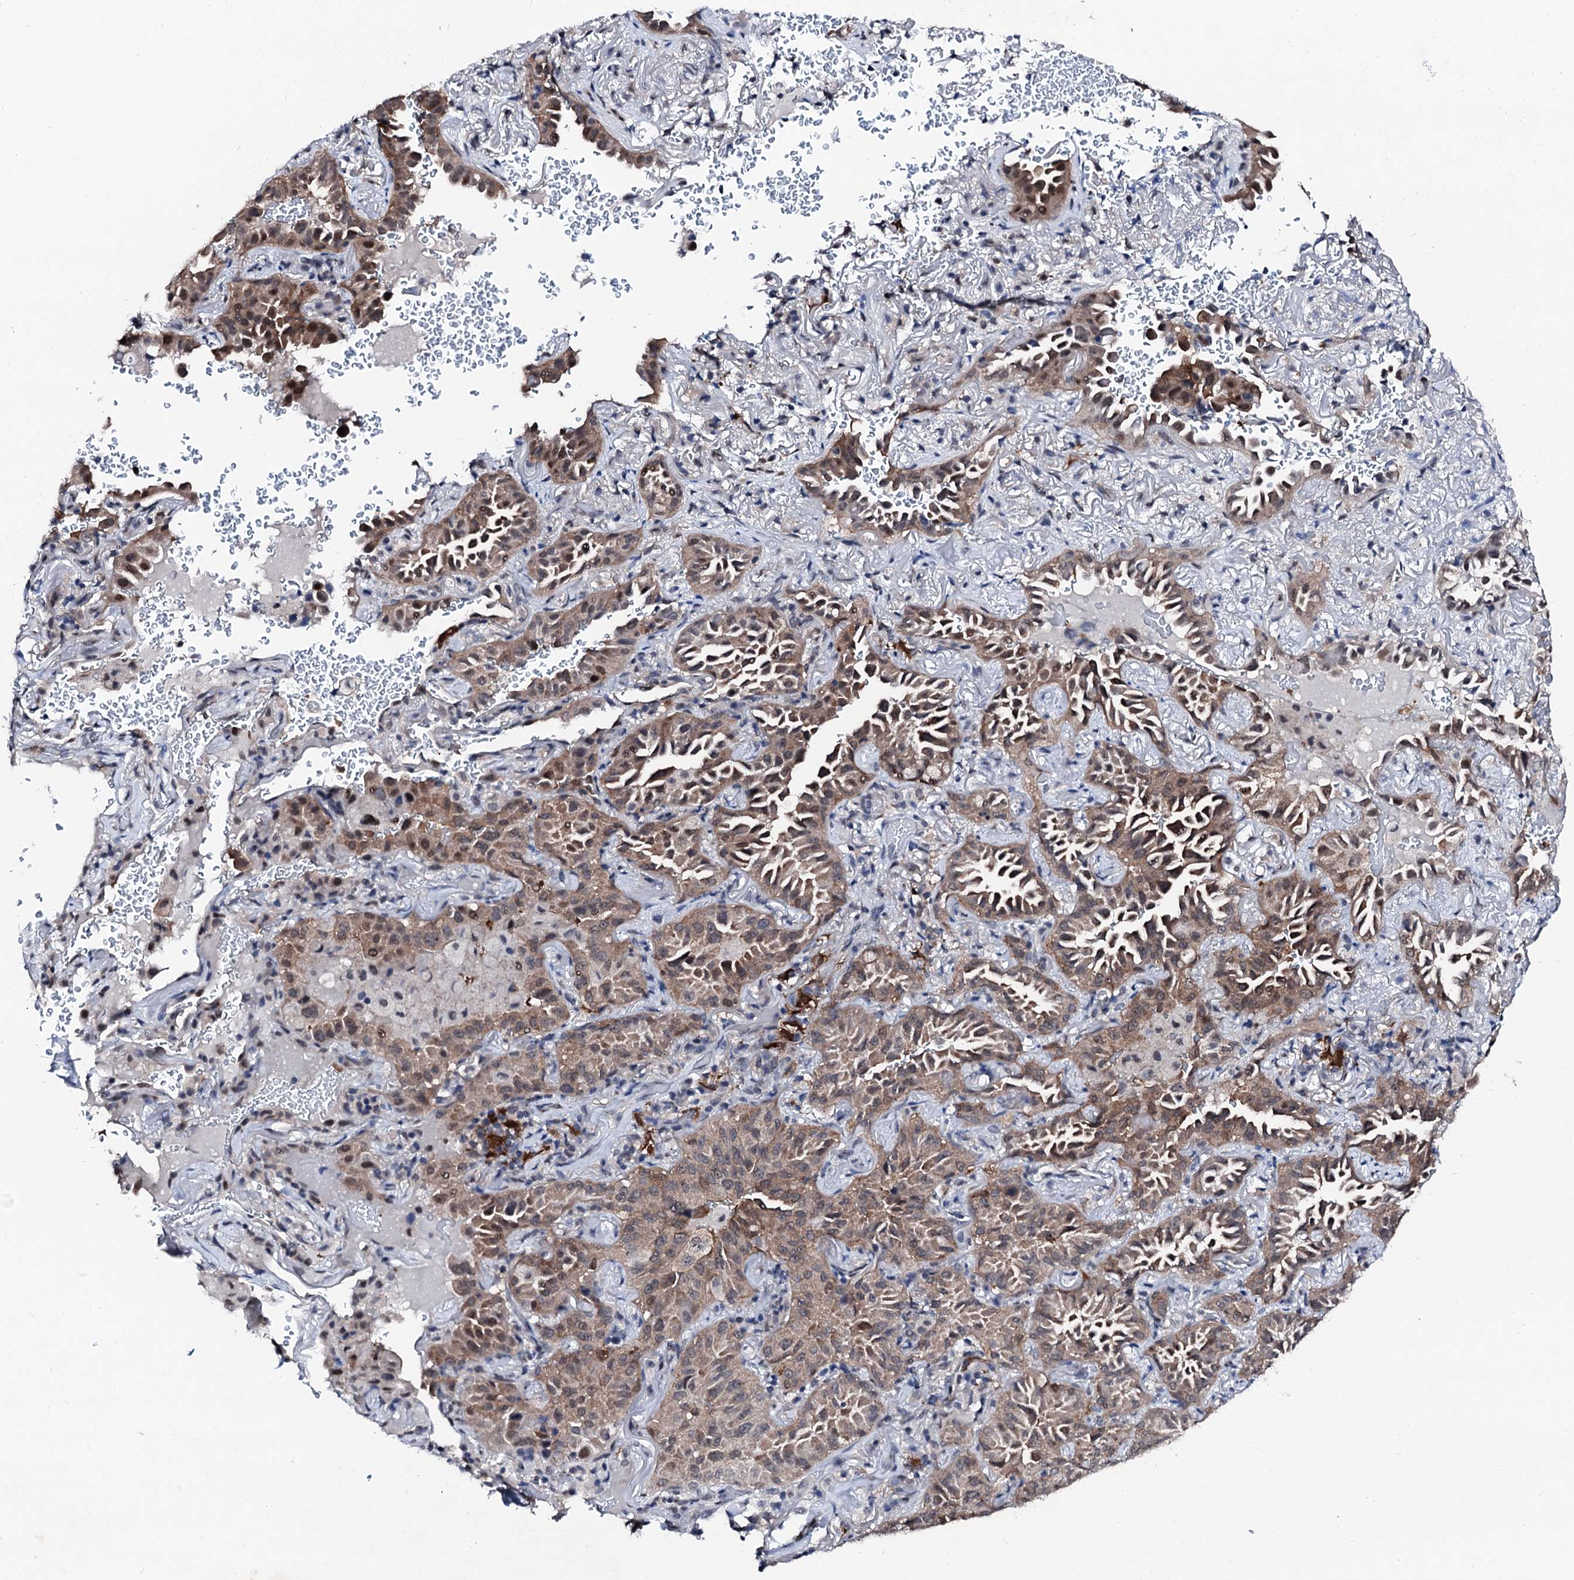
{"staining": {"intensity": "weak", "quantity": ">75%", "location": "cytoplasmic/membranous"}, "tissue": "lung cancer", "cell_type": "Tumor cells", "image_type": "cancer", "snomed": [{"axis": "morphology", "description": "Adenocarcinoma, NOS"}, {"axis": "topography", "description": "Lung"}], "caption": "Immunohistochemistry of human lung adenocarcinoma demonstrates low levels of weak cytoplasmic/membranous staining in approximately >75% of tumor cells.", "gene": "TRAFD1", "patient": {"sex": "female", "age": 69}}